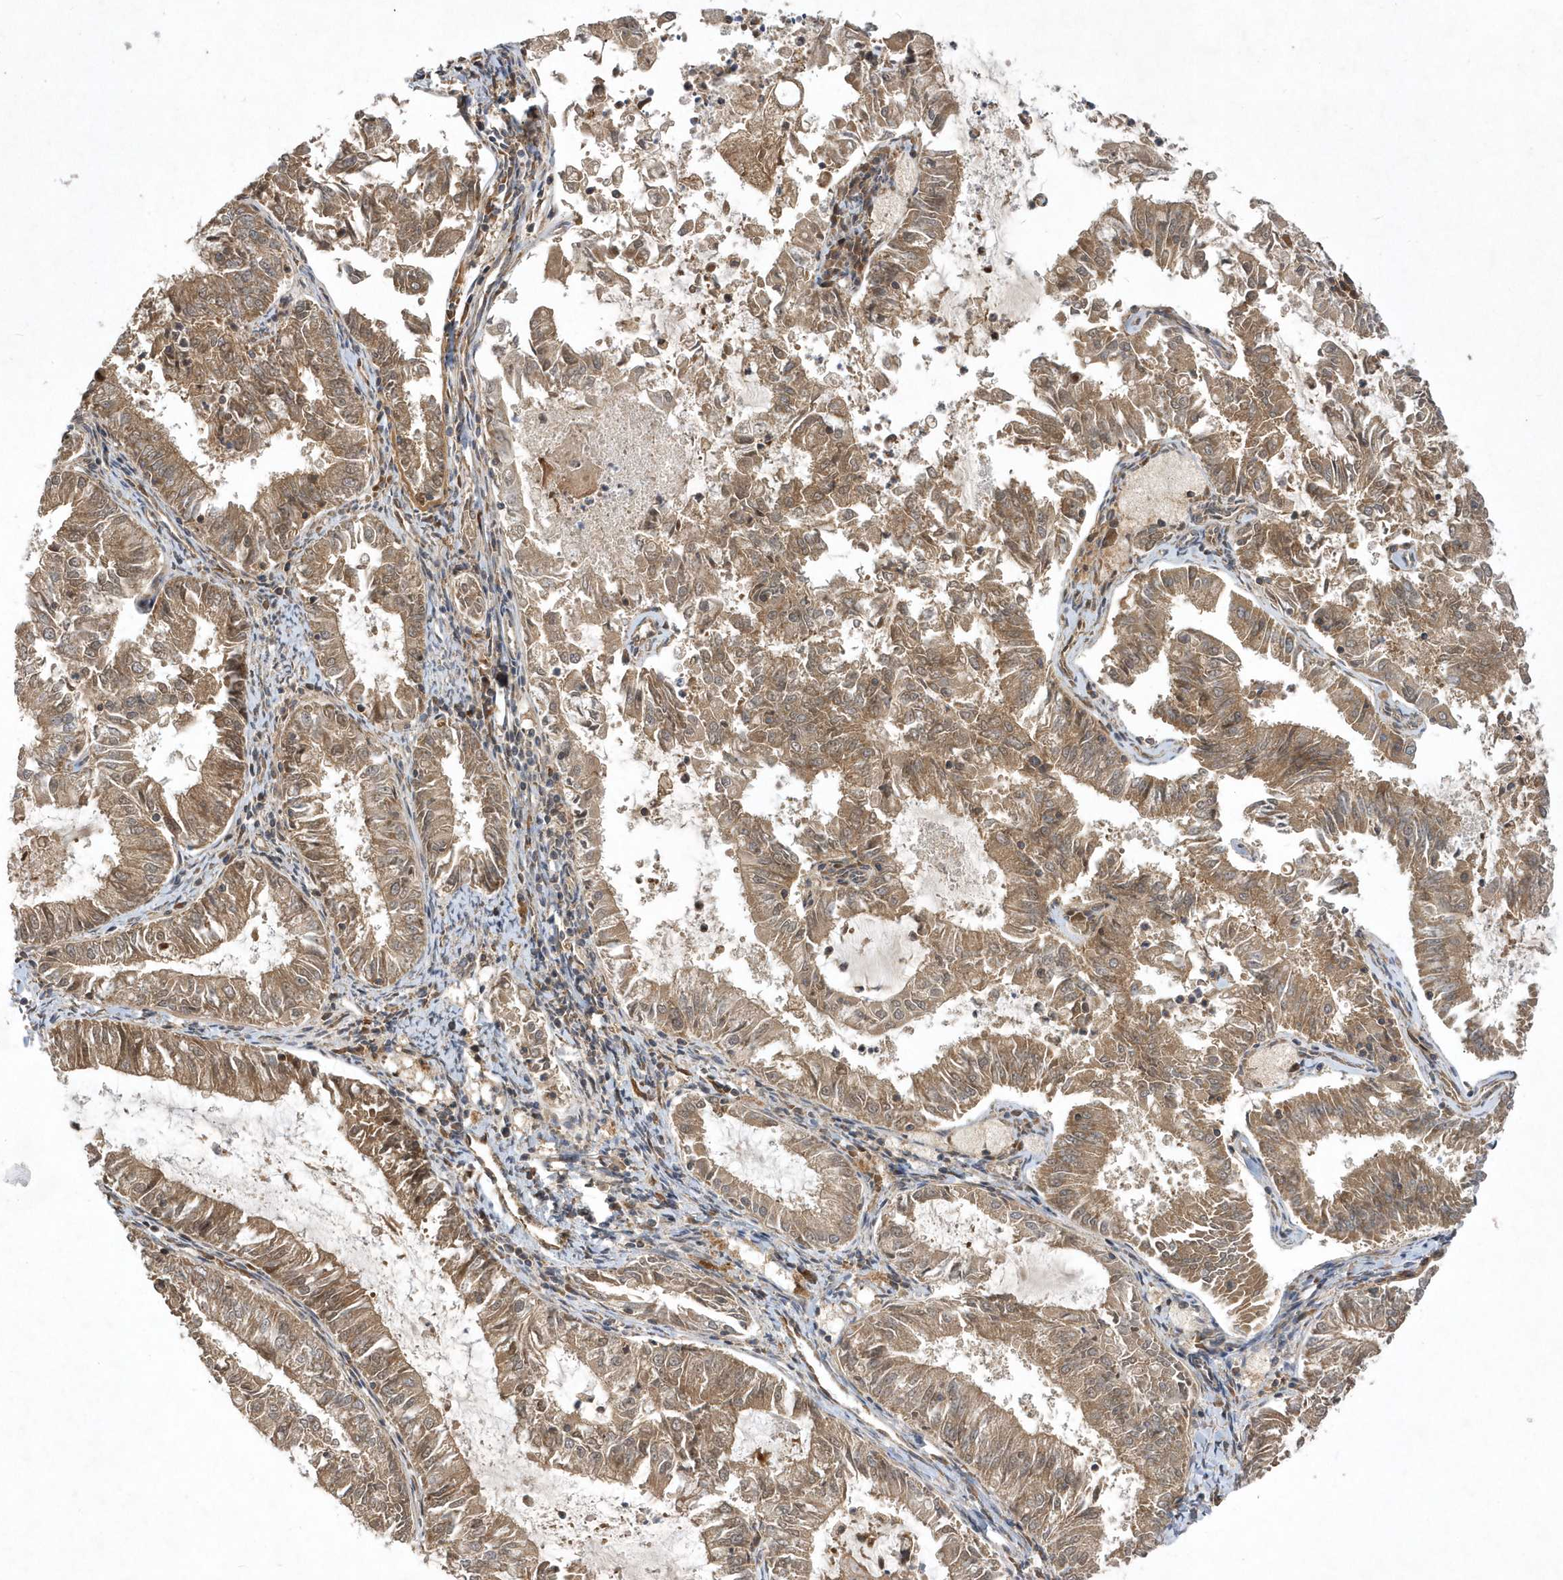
{"staining": {"intensity": "moderate", "quantity": ">75%", "location": "cytoplasmic/membranous"}, "tissue": "endometrial cancer", "cell_type": "Tumor cells", "image_type": "cancer", "snomed": [{"axis": "morphology", "description": "Adenocarcinoma, NOS"}, {"axis": "topography", "description": "Endometrium"}], "caption": "Adenocarcinoma (endometrial) stained with DAB (3,3'-diaminobenzidine) immunohistochemistry (IHC) exhibits medium levels of moderate cytoplasmic/membranous positivity in about >75% of tumor cells.", "gene": "GFM2", "patient": {"sex": "female", "age": 57}}